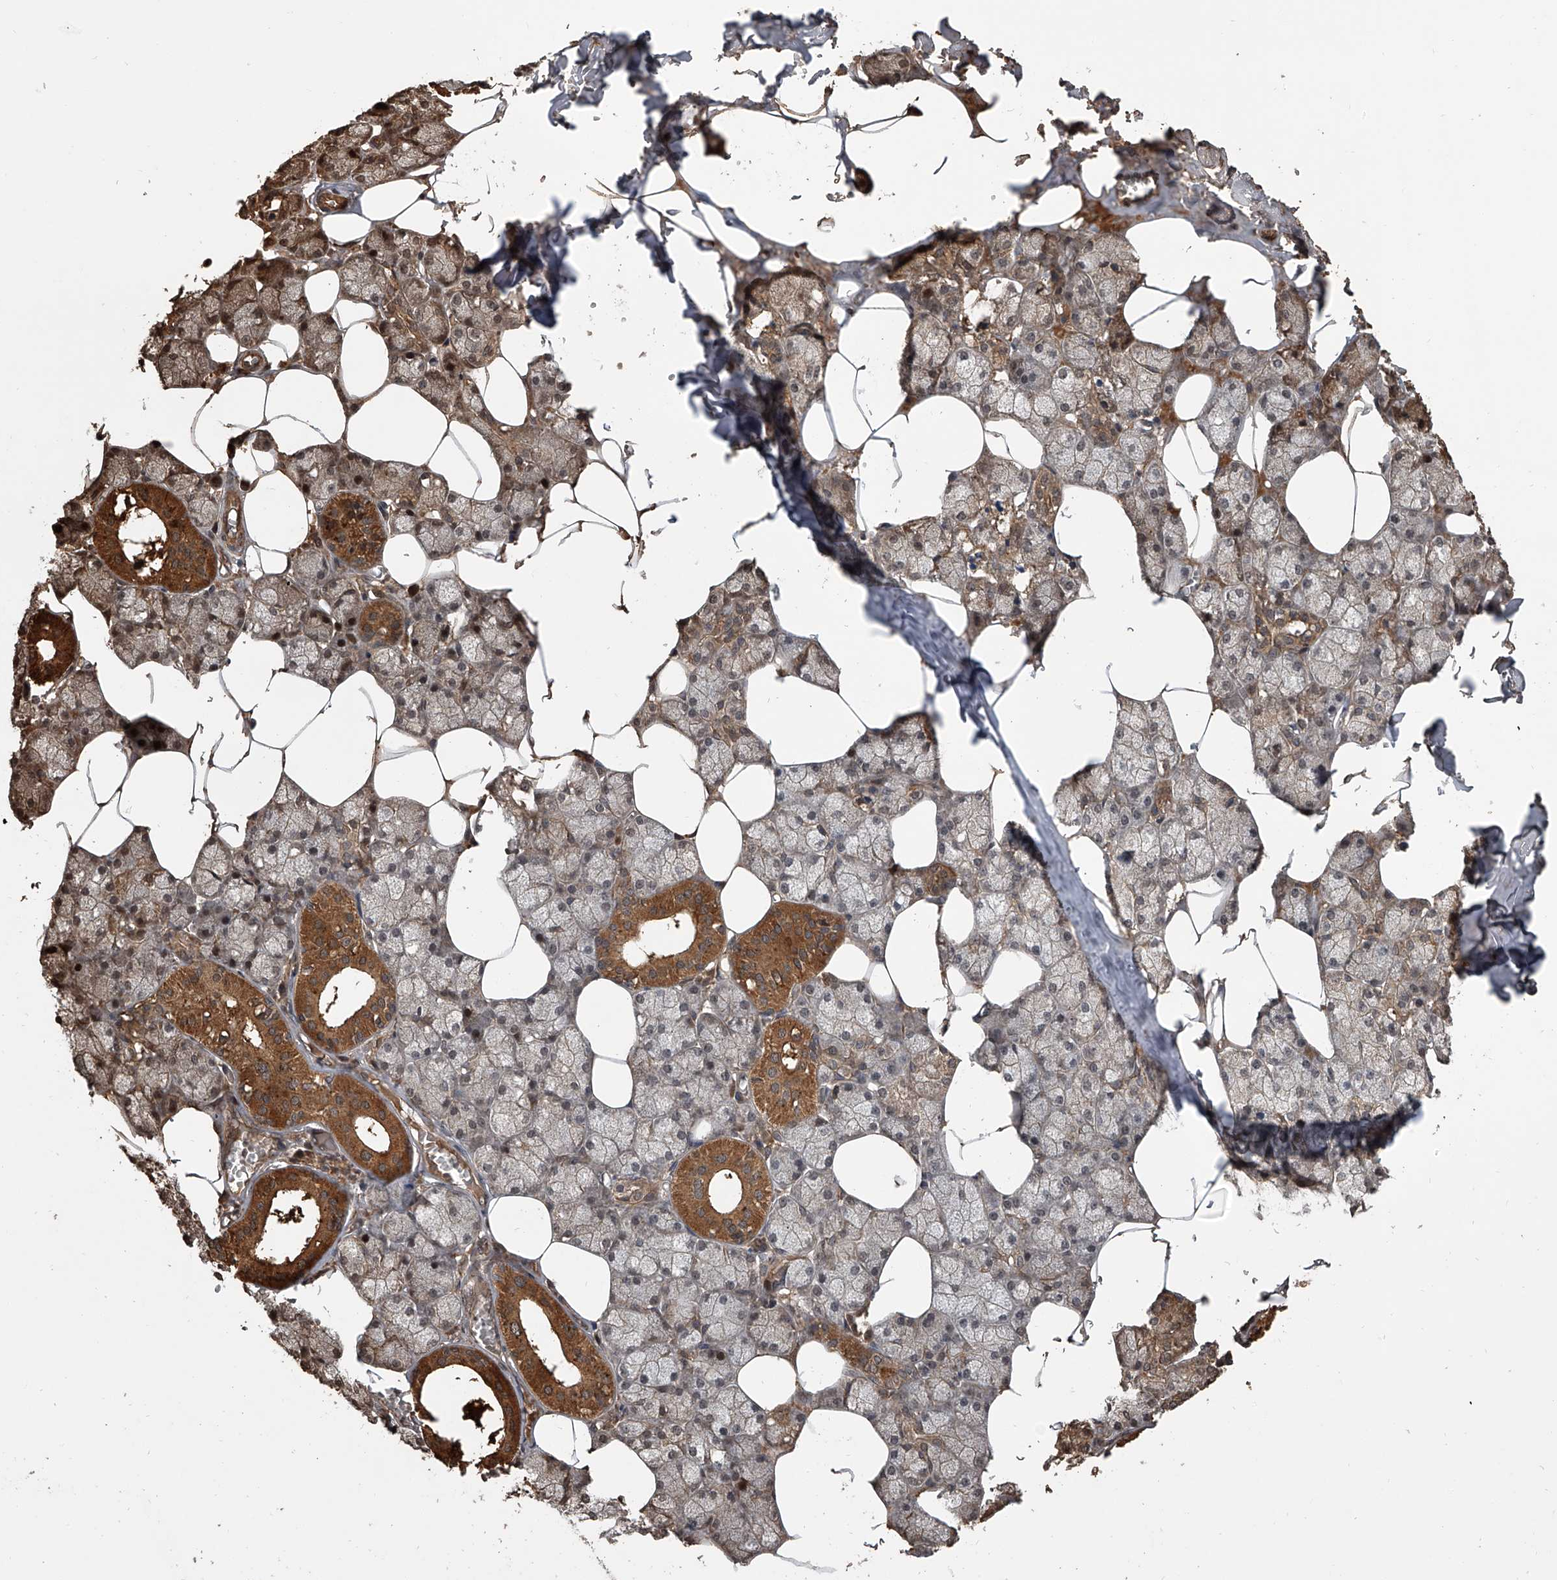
{"staining": {"intensity": "strong", "quantity": "25%-75%", "location": "cytoplasmic/membranous"}, "tissue": "salivary gland", "cell_type": "Glandular cells", "image_type": "normal", "snomed": [{"axis": "morphology", "description": "Normal tissue, NOS"}, {"axis": "topography", "description": "Salivary gland"}], "caption": "Unremarkable salivary gland shows strong cytoplasmic/membranous positivity in about 25%-75% of glandular cells (Brightfield microscopy of DAB IHC at high magnification)..", "gene": "DOCK9", "patient": {"sex": "male", "age": 62}}